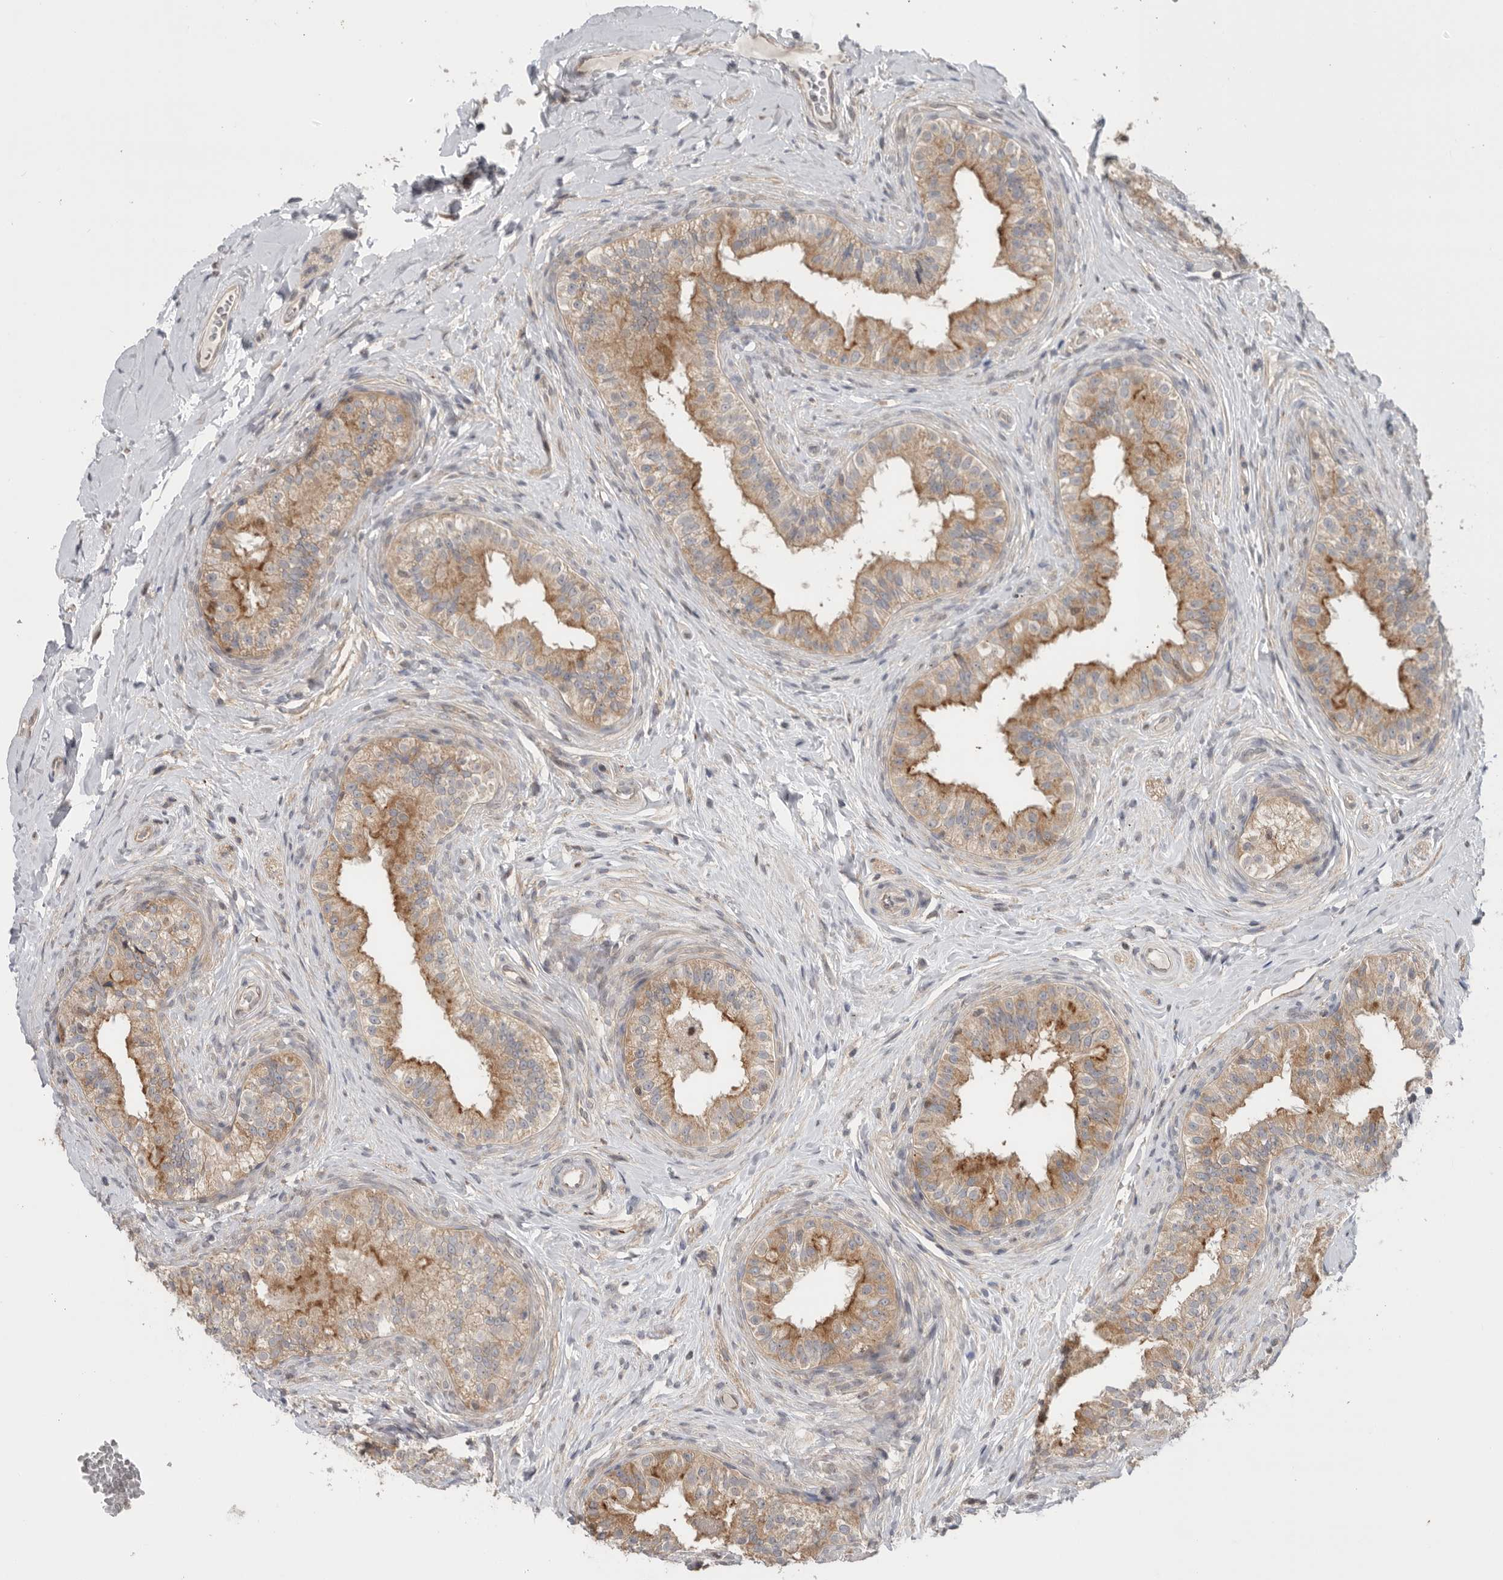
{"staining": {"intensity": "moderate", "quantity": "25%-75%", "location": "cytoplasmic/membranous"}, "tissue": "epididymis", "cell_type": "Glandular cells", "image_type": "normal", "snomed": [{"axis": "morphology", "description": "Normal tissue, NOS"}, {"axis": "topography", "description": "Epididymis"}], "caption": "Human epididymis stained with a protein marker demonstrates moderate staining in glandular cells.", "gene": "KLK5", "patient": {"sex": "male", "age": 49}}